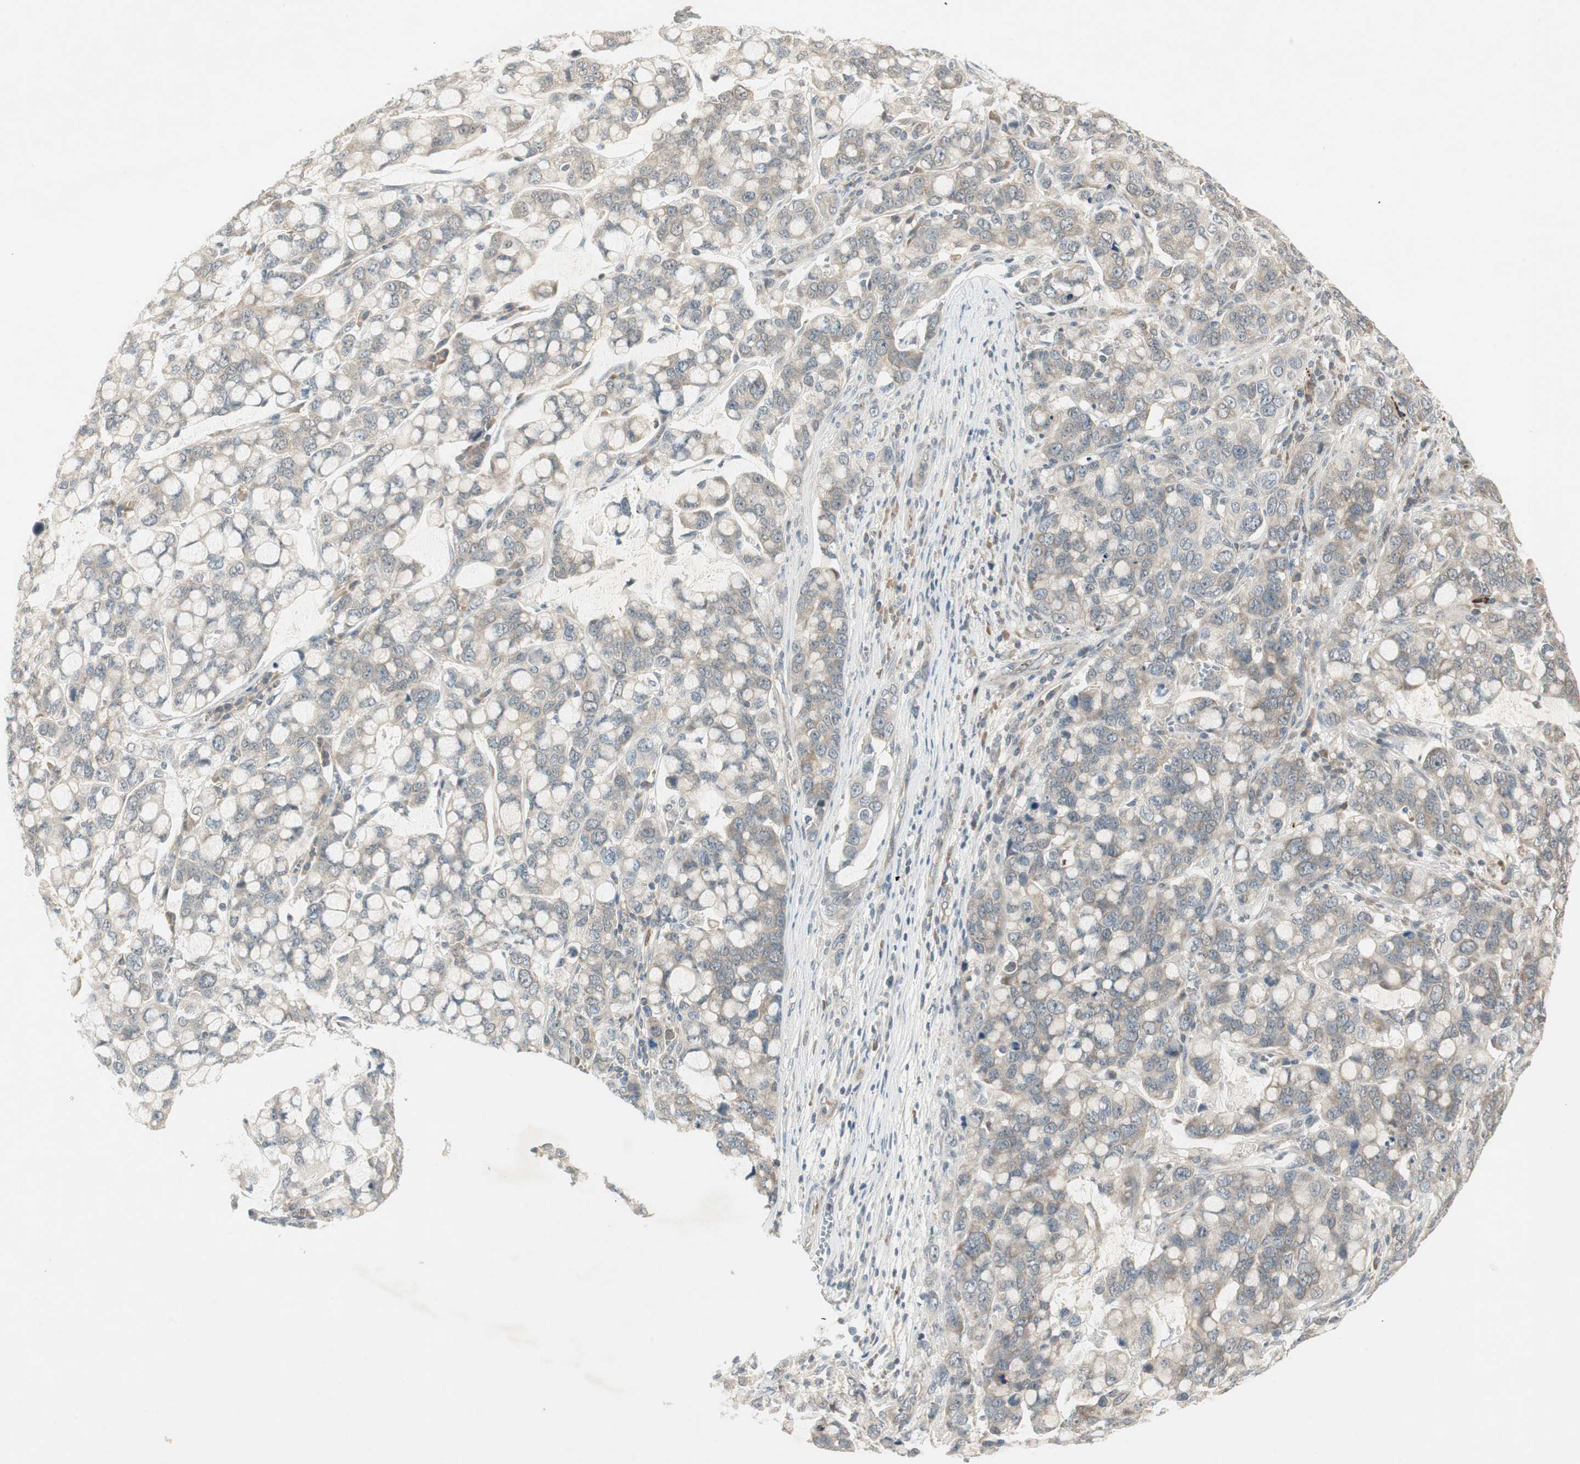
{"staining": {"intensity": "weak", "quantity": ">75%", "location": "cytoplasmic/membranous"}, "tissue": "stomach cancer", "cell_type": "Tumor cells", "image_type": "cancer", "snomed": [{"axis": "morphology", "description": "Adenocarcinoma, NOS"}, {"axis": "topography", "description": "Stomach, lower"}], "caption": "Stomach cancer (adenocarcinoma) stained with a brown dye demonstrates weak cytoplasmic/membranous positive staining in approximately >75% of tumor cells.", "gene": "USP2", "patient": {"sex": "male", "age": 84}}